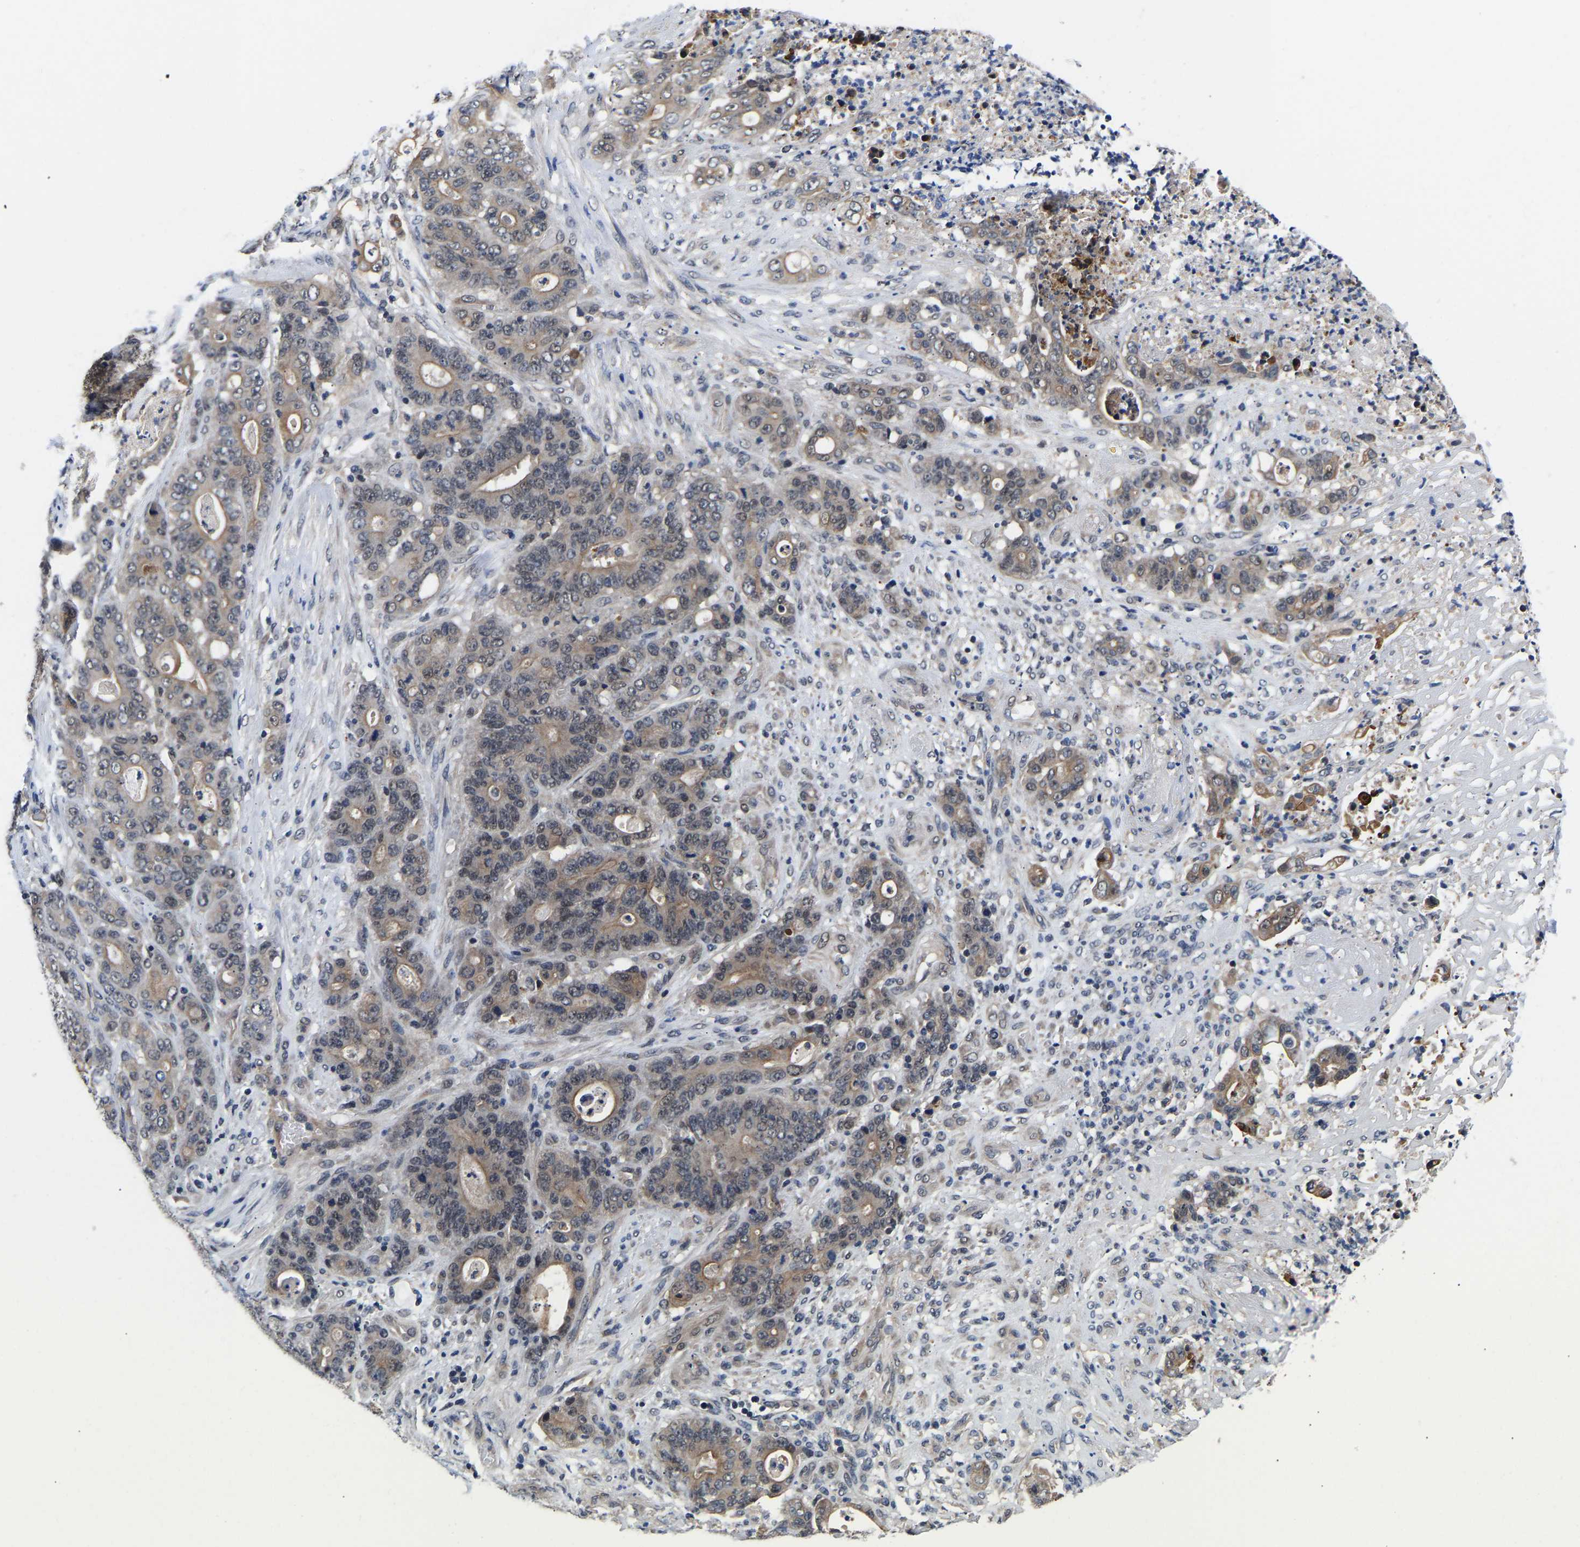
{"staining": {"intensity": "weak", "quantity": "<25%", "location": "cytoplasmic/membranous"}, "tissue": "stomach cancer", "cell_type": "Tumor cells", "image_type": "cancer", "snomed": [{"axis": "morphology", "description": "Adenocarcinoma, NOS"}, {"axis": "topography", "description": "Stomach"}], "caption": "IHC micrograph of neoplastic tissue: stomach cancer (adenocarcinoma) stained with DAB demonstrates no significant protein positivity in tumor cells.", "gene": "METTL16", "patient": {"sex": "female", "age": 73}}